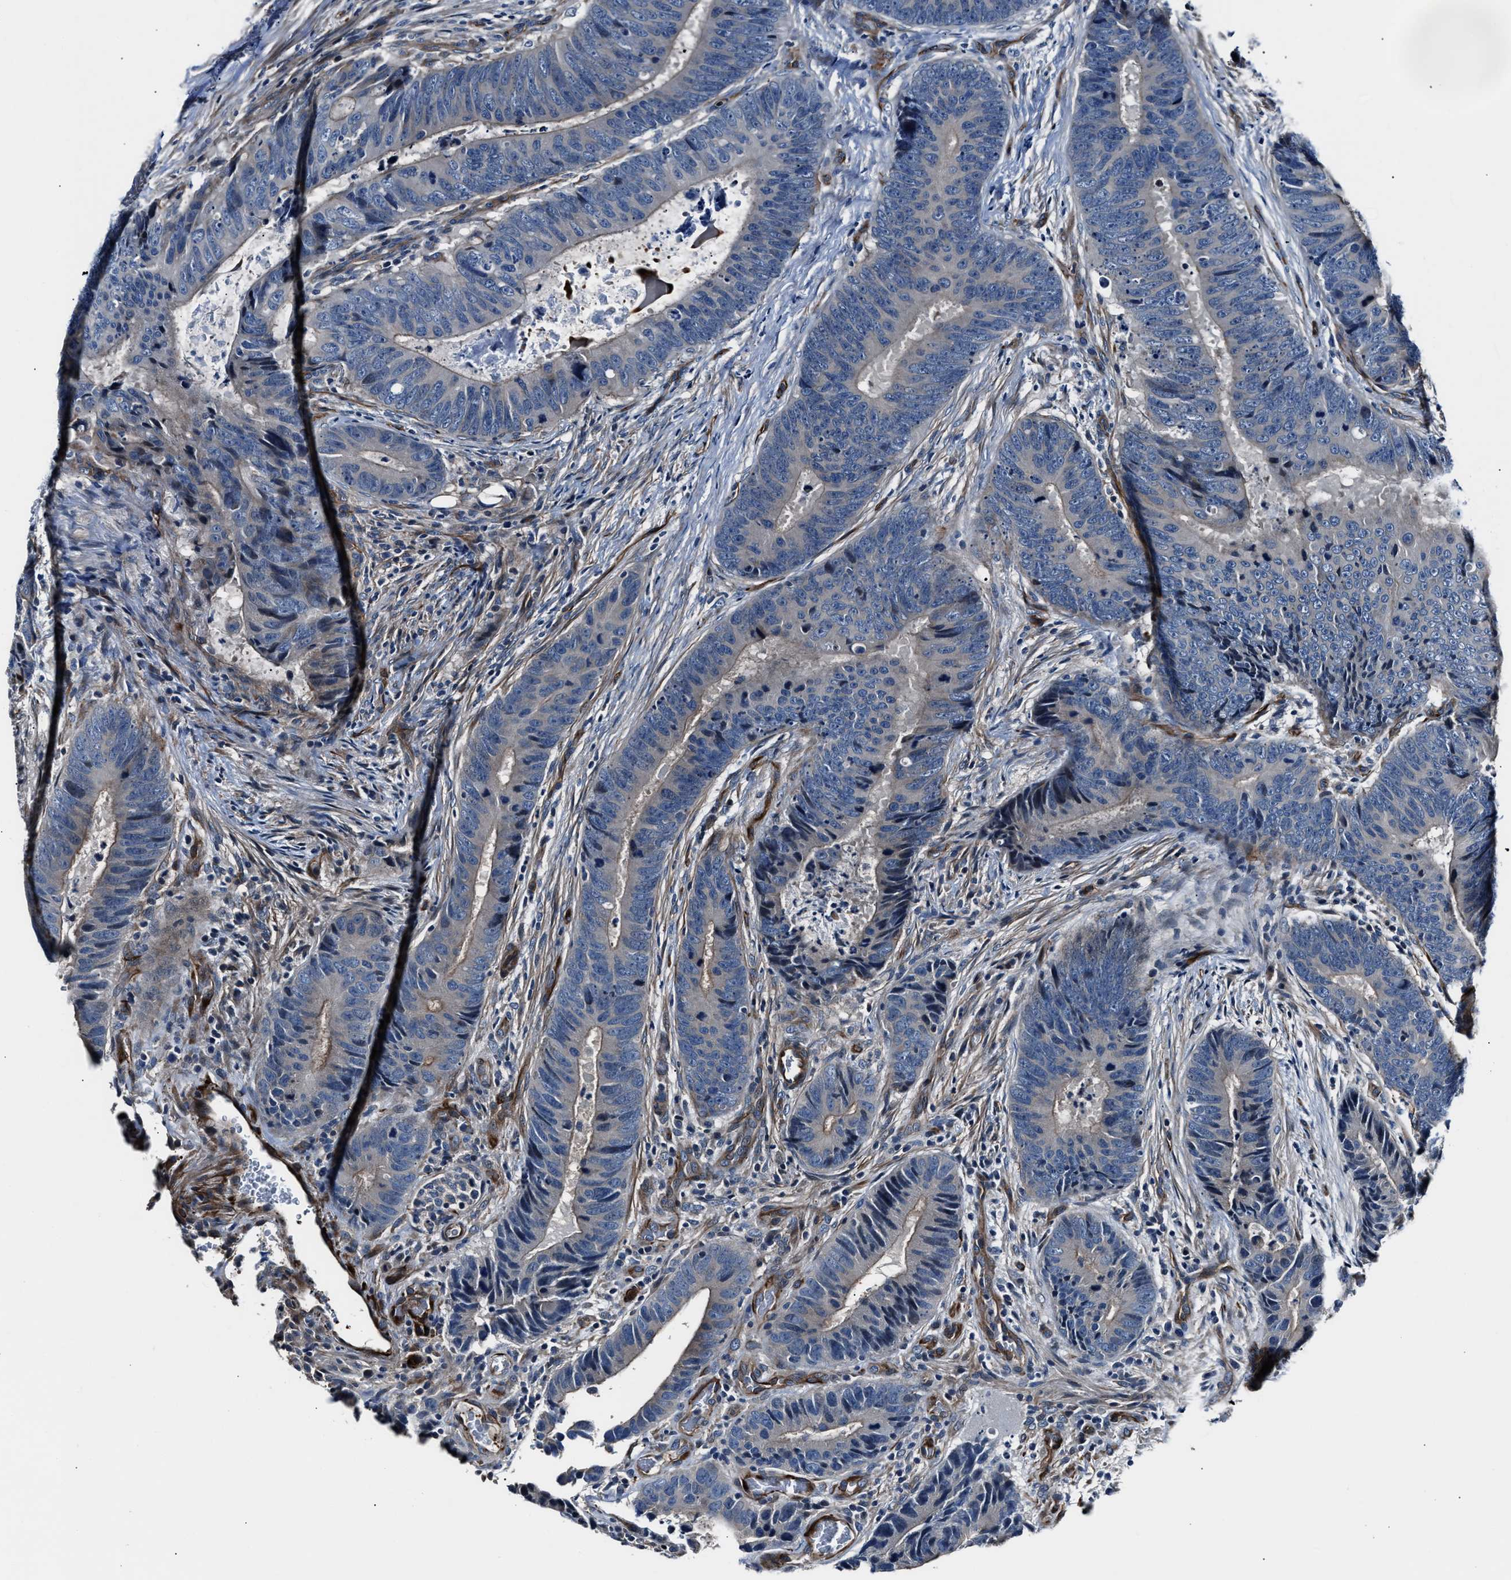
{"staining": {"intensity": "negative", "quantity": "none", "location": "none"}, "tissue": "colorectal cancer", "cell_type": "Tumor cells", "image_type": "cancer", "snomed": [{"axis": "morphology", "description": "Adenocarcinoma, NOS"}, {"axis": "topography", "description": "Colon"}], "caption": "Human colorectal adenocarcinoma stained for a protein using immunohistochemistry (IHC) reveals no expression in tumor cells.", "gene": "MPDZ", "patient": {"sex": "male", "age": 56}}